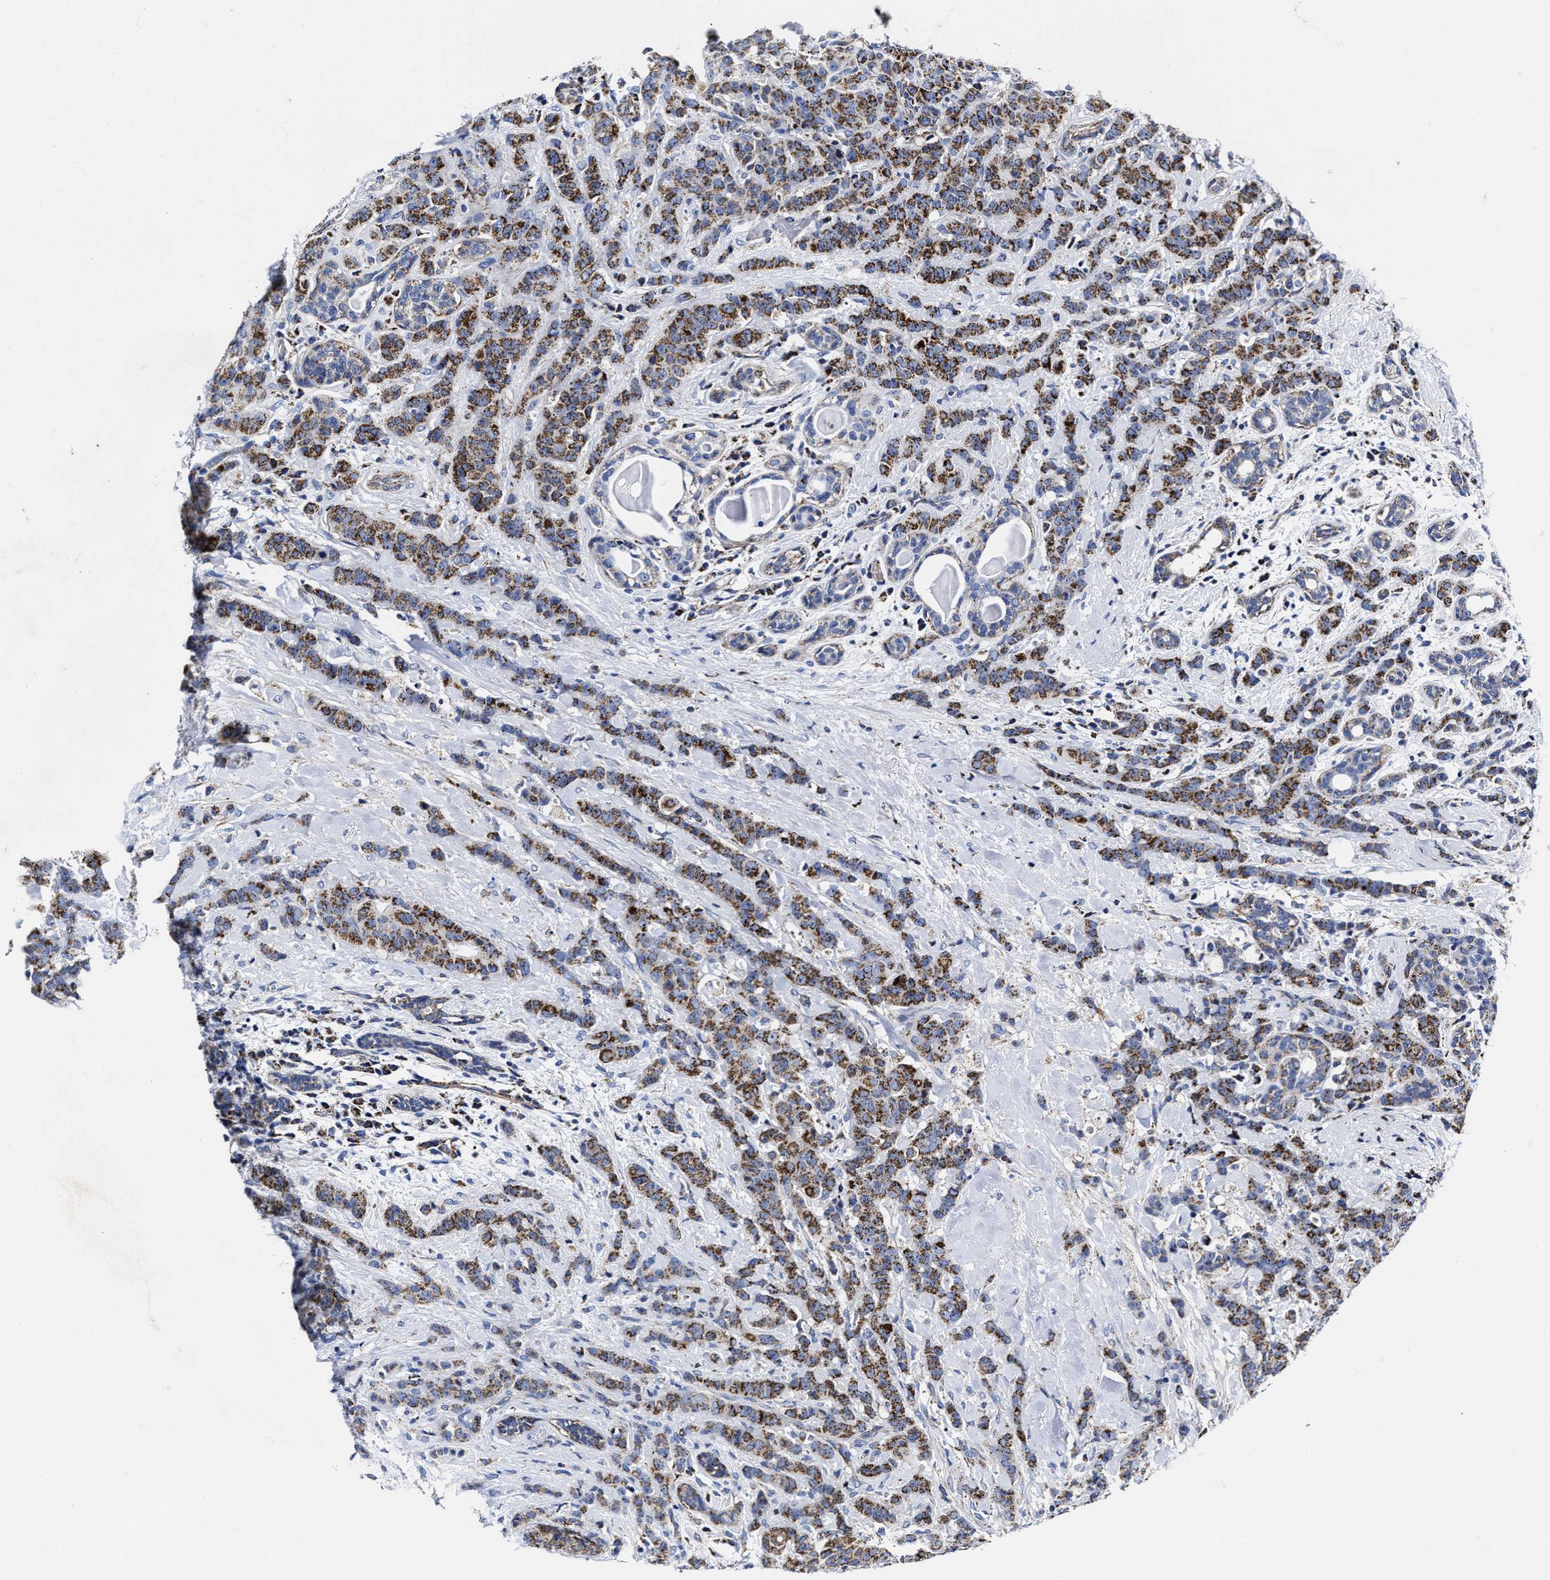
{"staining": {"intensity": "strong", "quantity": ">75%", "location": "cytoplasmic/membranous"}, "tissue": "breast cancer", "cell_type": "Tumor cells", "image_type": "cancer", "snomed": [{"axis": "morphology", "description": "Normal tissue, NOS"}, {"axis": "morphology", "description": "Duct carcinoma"}, {"axis": "topography", "description": "Breast"}], "caption": "Immunohistochemistry (IHC) micrograph of human breast cancer stained for a protein (brown), which shows high levels of strong cytoplasmic/membranous positivity in approximately >75% of tumor cells.", "gene": "HINT2", "patient": {"sex": "female", "age": 40}}